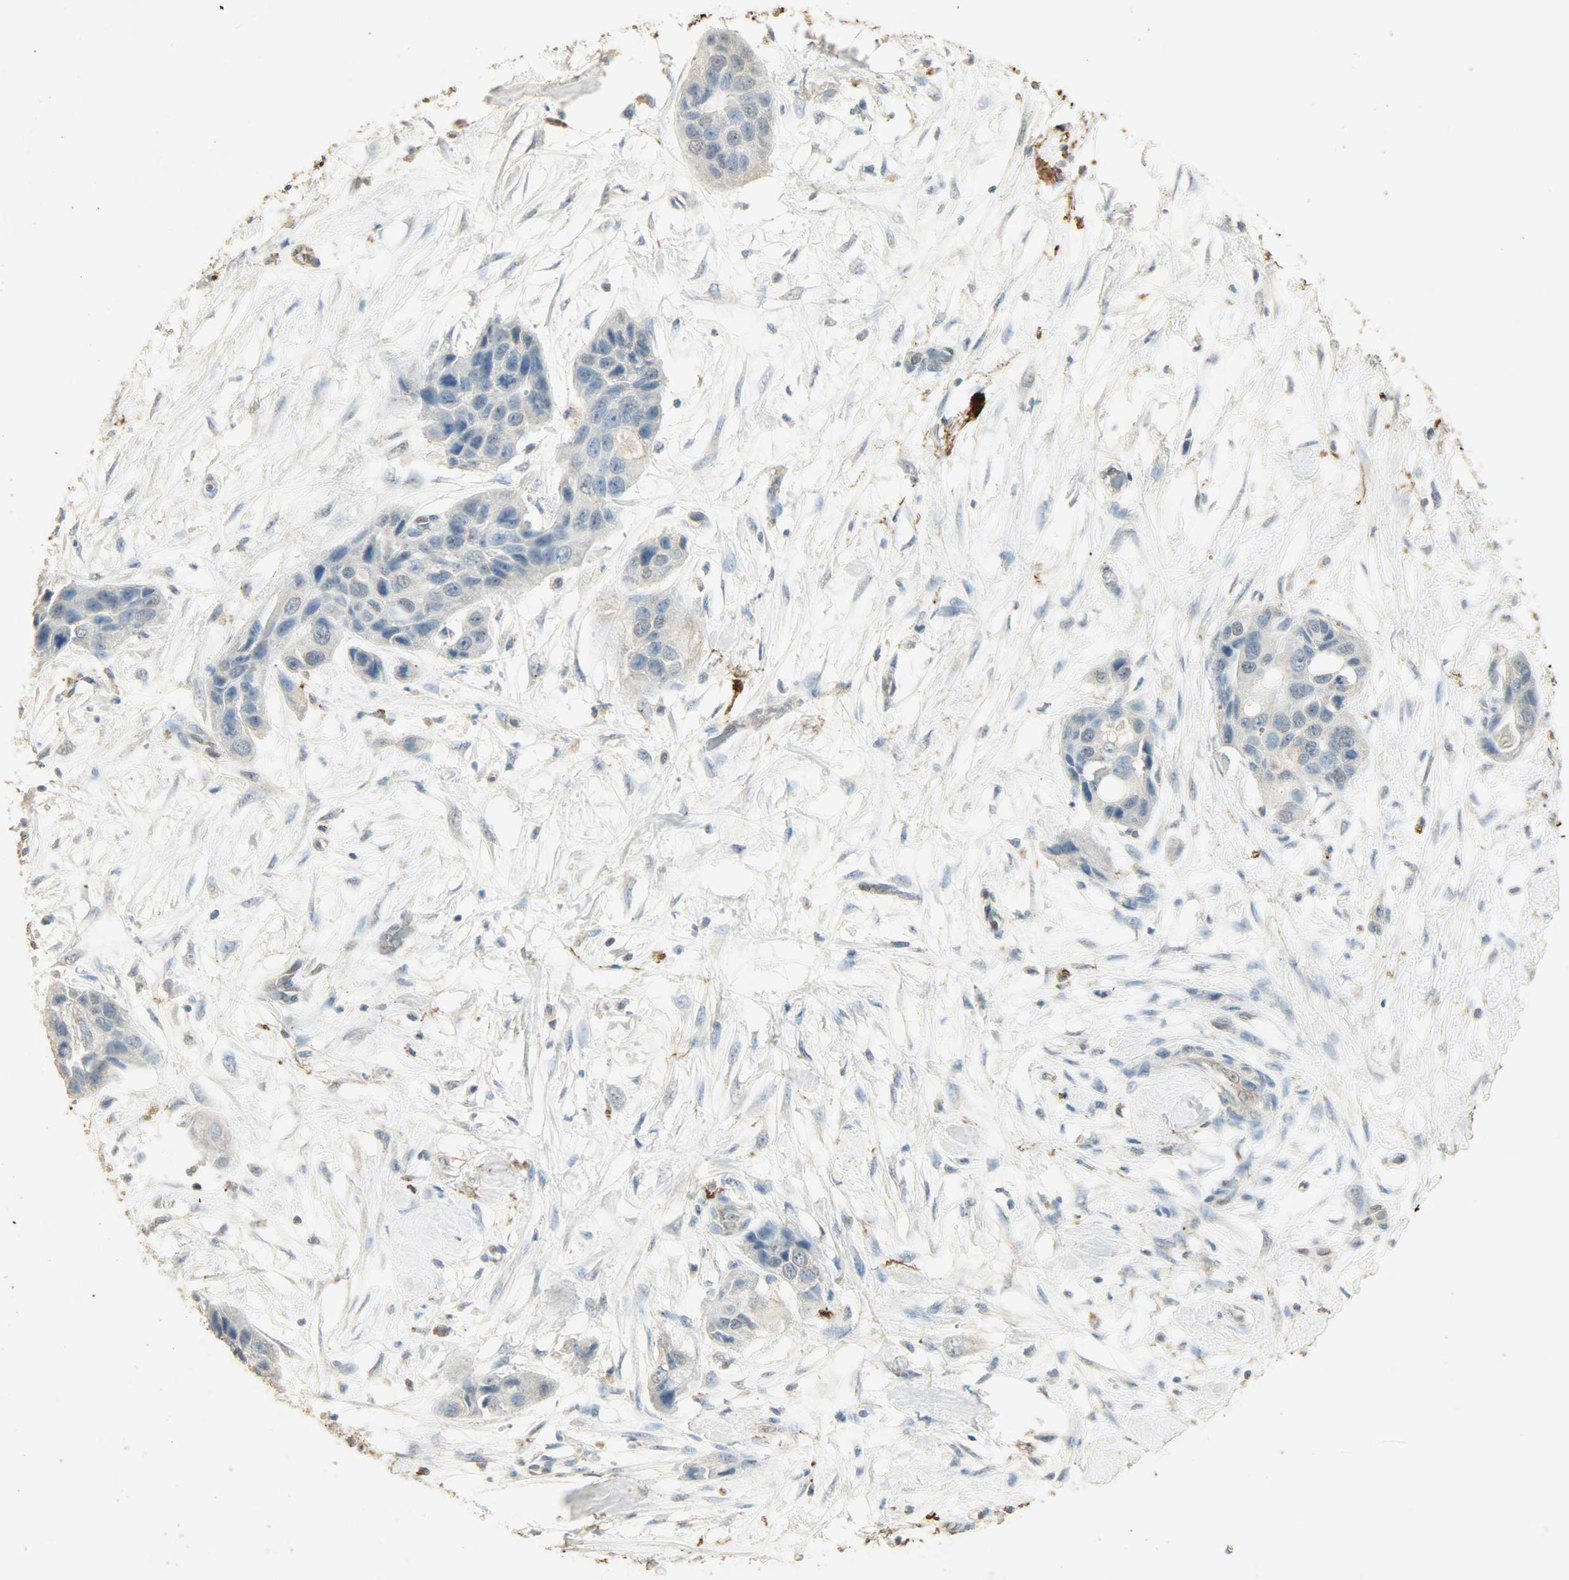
{"staining": {"intensity": "weak", "quantity": "<25%", "location": "cytoplasmic/membranous"}, "tissue": "pancreatic cancer", "cell_type": "Tumor cells", "image_type": "cancer", "snomed": [{"axis": "morphology", "description": "Adenocarcinoma, NOS"}, {"axis": "topography", "description": "Pancreas"}], "caption": "Immunohistochemical staining of pancreatic cancer shows no significant staining in tumor cells.", "gene": "ASB9", "patient": {"sex": "female", "age": 60}}